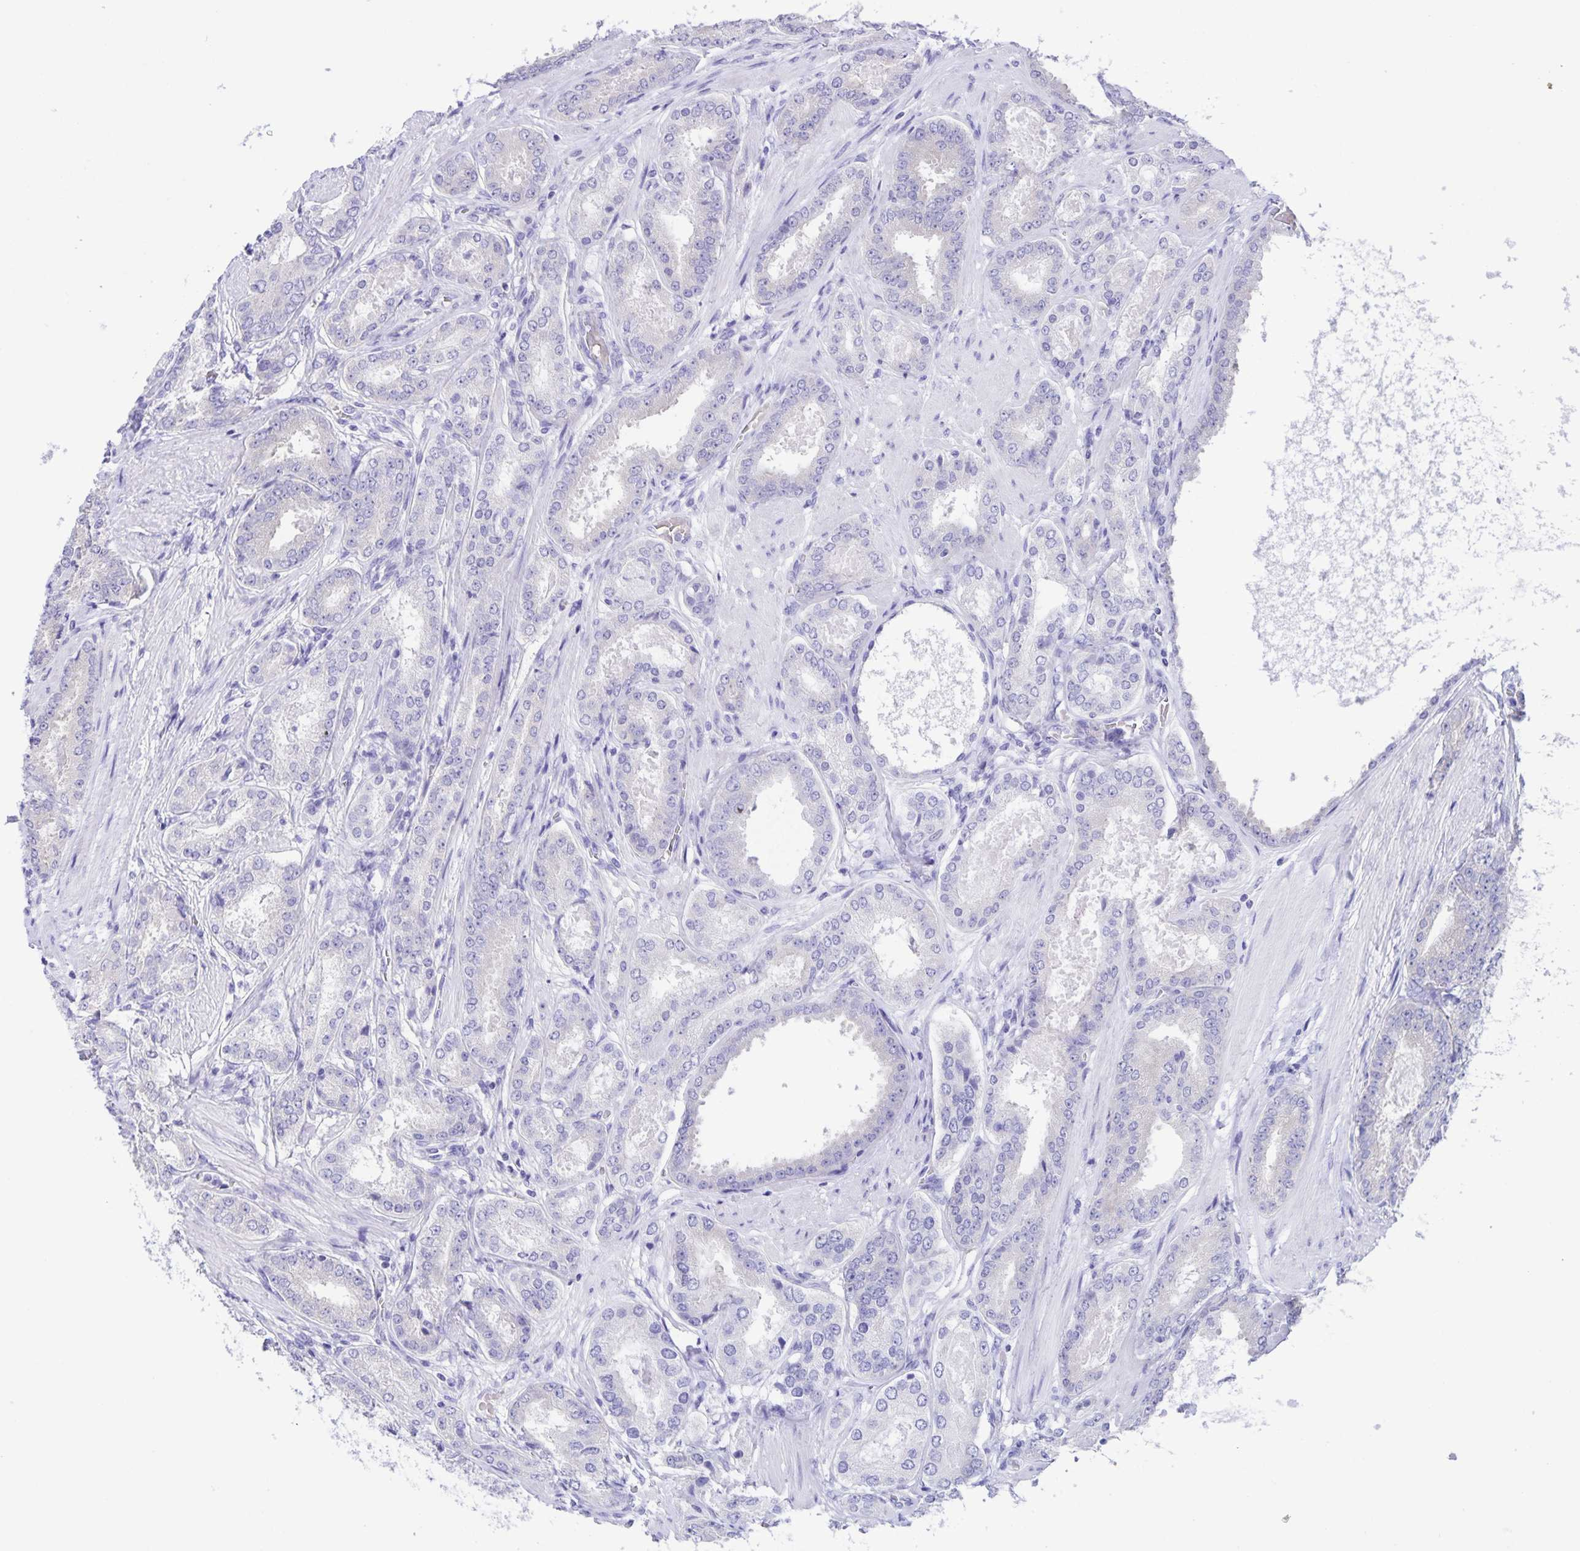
{"staining": {"intensity": "negative", "quantity": "none", "location": "none"}, "tissue": "prostate cancer", "cell_type": "Tumor cells", "image_type": "cancer", "snomed": [{"axis": "morphology", "description": "Adenocarcinoma, High grade"}, {"axis": "topography", "description": "Prostate"}], "caption": "High power microscopy image of an IHC micrograph of prostate high-grade adenocarcinoma, revealing no significant positivity in tumor cells.", "gene": "CAPSL", "patient": {"sex": "male", "age": 63}}